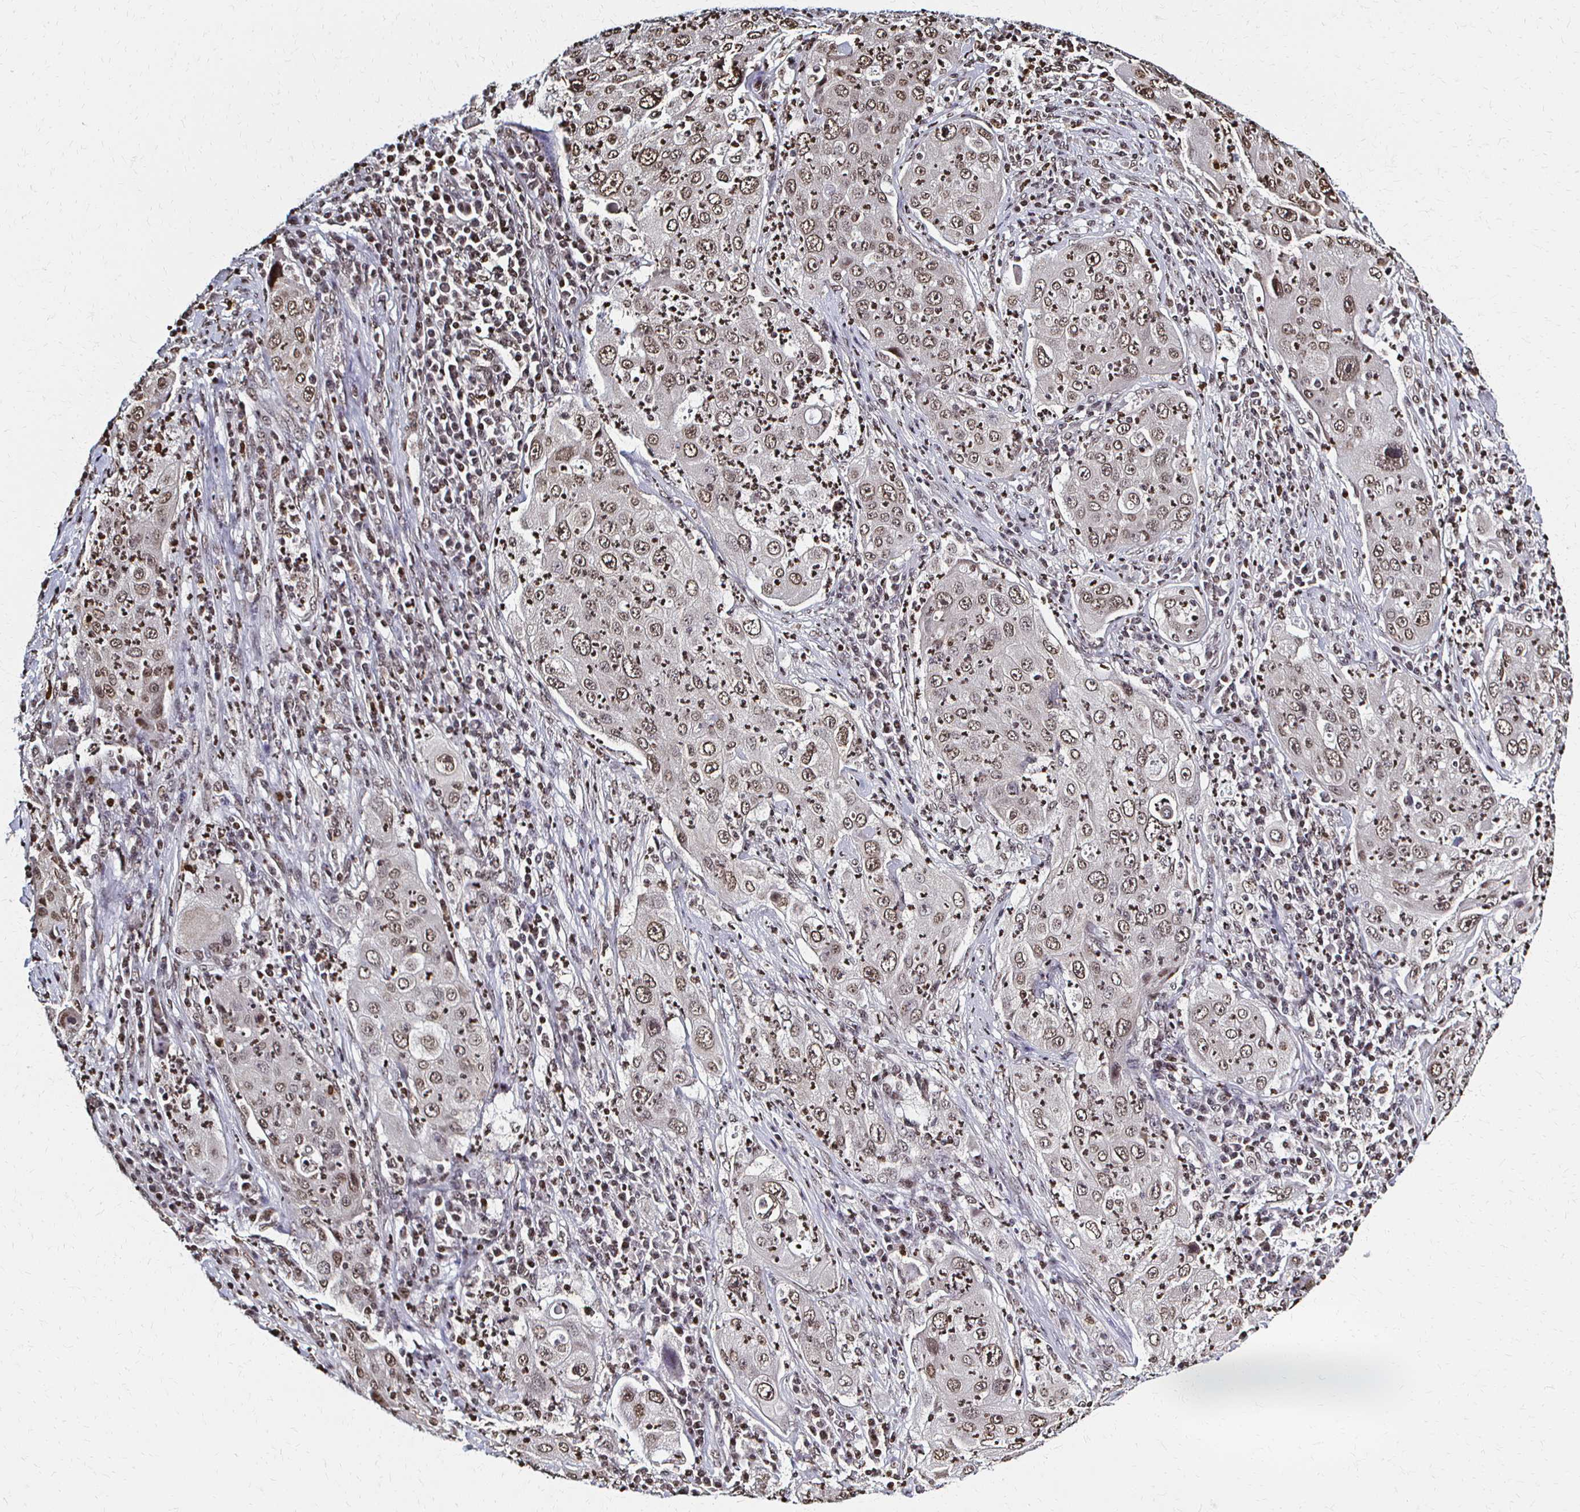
{"staining": {"intensity": "weak", "quantity": ">75%", "location": "nuclear"}, "tissue": "lung cancer", "cell_type": "Tumor cells", "image_type": "cancer", "snomed": [{"axis": "morphology", "description": "Squamous cell carcinoma, NOS"}, {"axis": "topography", "description": "Lung"}], "caption": "Immunohistochemical staining of human lung cancer (squamous cell carcinoma) displays low levels of weak nuclear protein expression in approximately >75% of tumor cells.", "gene": "HOXA9", "patient": {"sex": "female", "age": 59}}